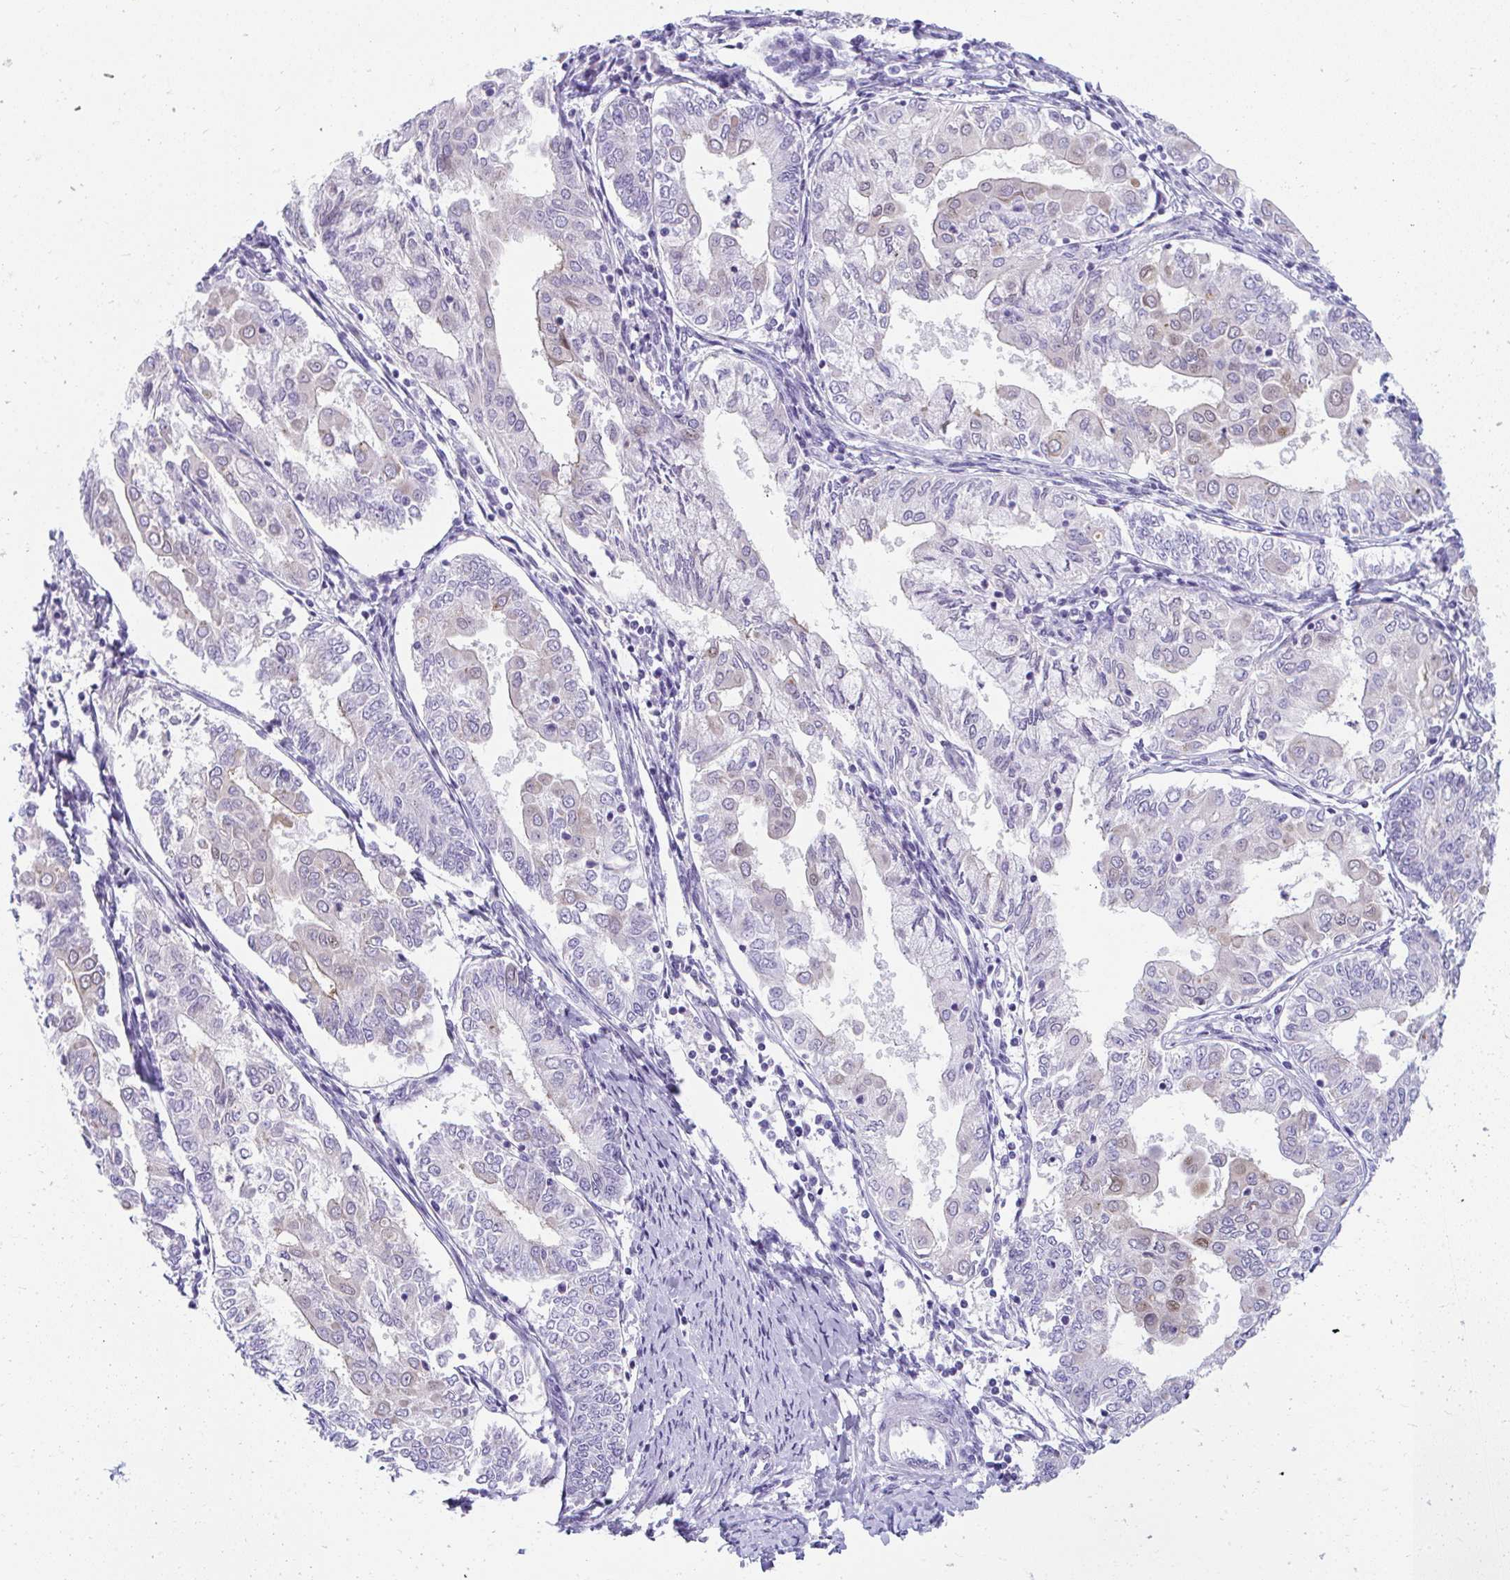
{"staining": {"intensity": "negative", "quantity": "none", "location": "none"}, "tissue": "endometrial cancer", "cell_type": "Tumor cells", "image_type": "cancer", "snomed": [{"axis": "morphology", "description": "Adenocarcinoma, NOS"}, {"axis": "topography", "description": "Endometrium"}], "caption": "Adenocarcinoma (endometrial) was stained to show a protein in brown. There is no significant staining in tumor cells.", "gene": "TTC30B", "patient": {"sex": "female", "age": 68}}